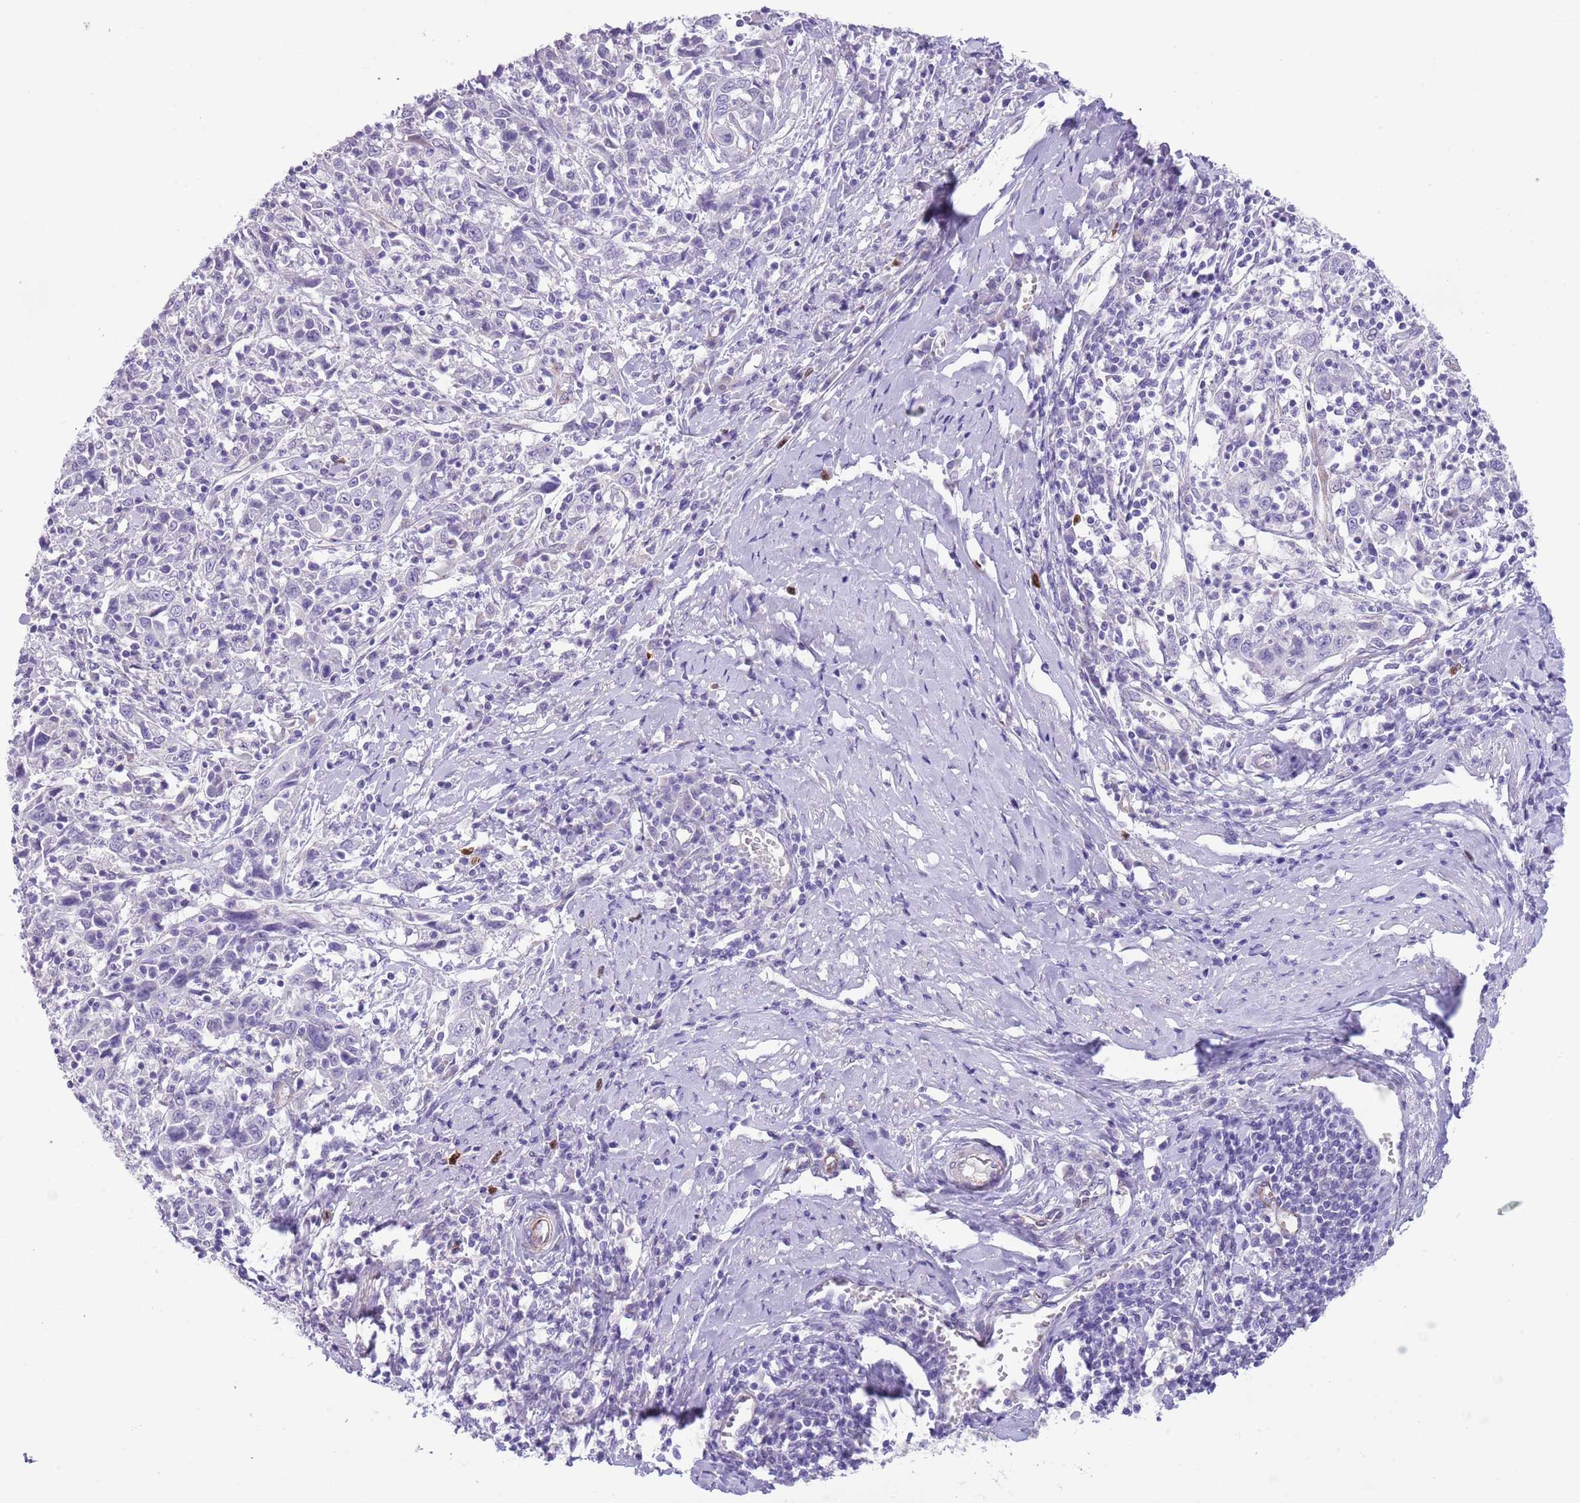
{"staining": {"intensity": "negative", "quantity": "none", "location": "none"}, "tissue": "cervical cancer", "cell_type": "Tumor cells", "image_type": "cancer", "snomed": [{"axis": "morphology", "description": "Squamous cell carcinoma, NOS"}, {"axis": "topography", "description": "Cervix"}], "caption": "This is an IHC image of human cervical cancer (squamous cell carcinoma). There is no expression in tumor cells.", "gene": "TSGA13", "patient": {"sex": "female", "age": 46}}